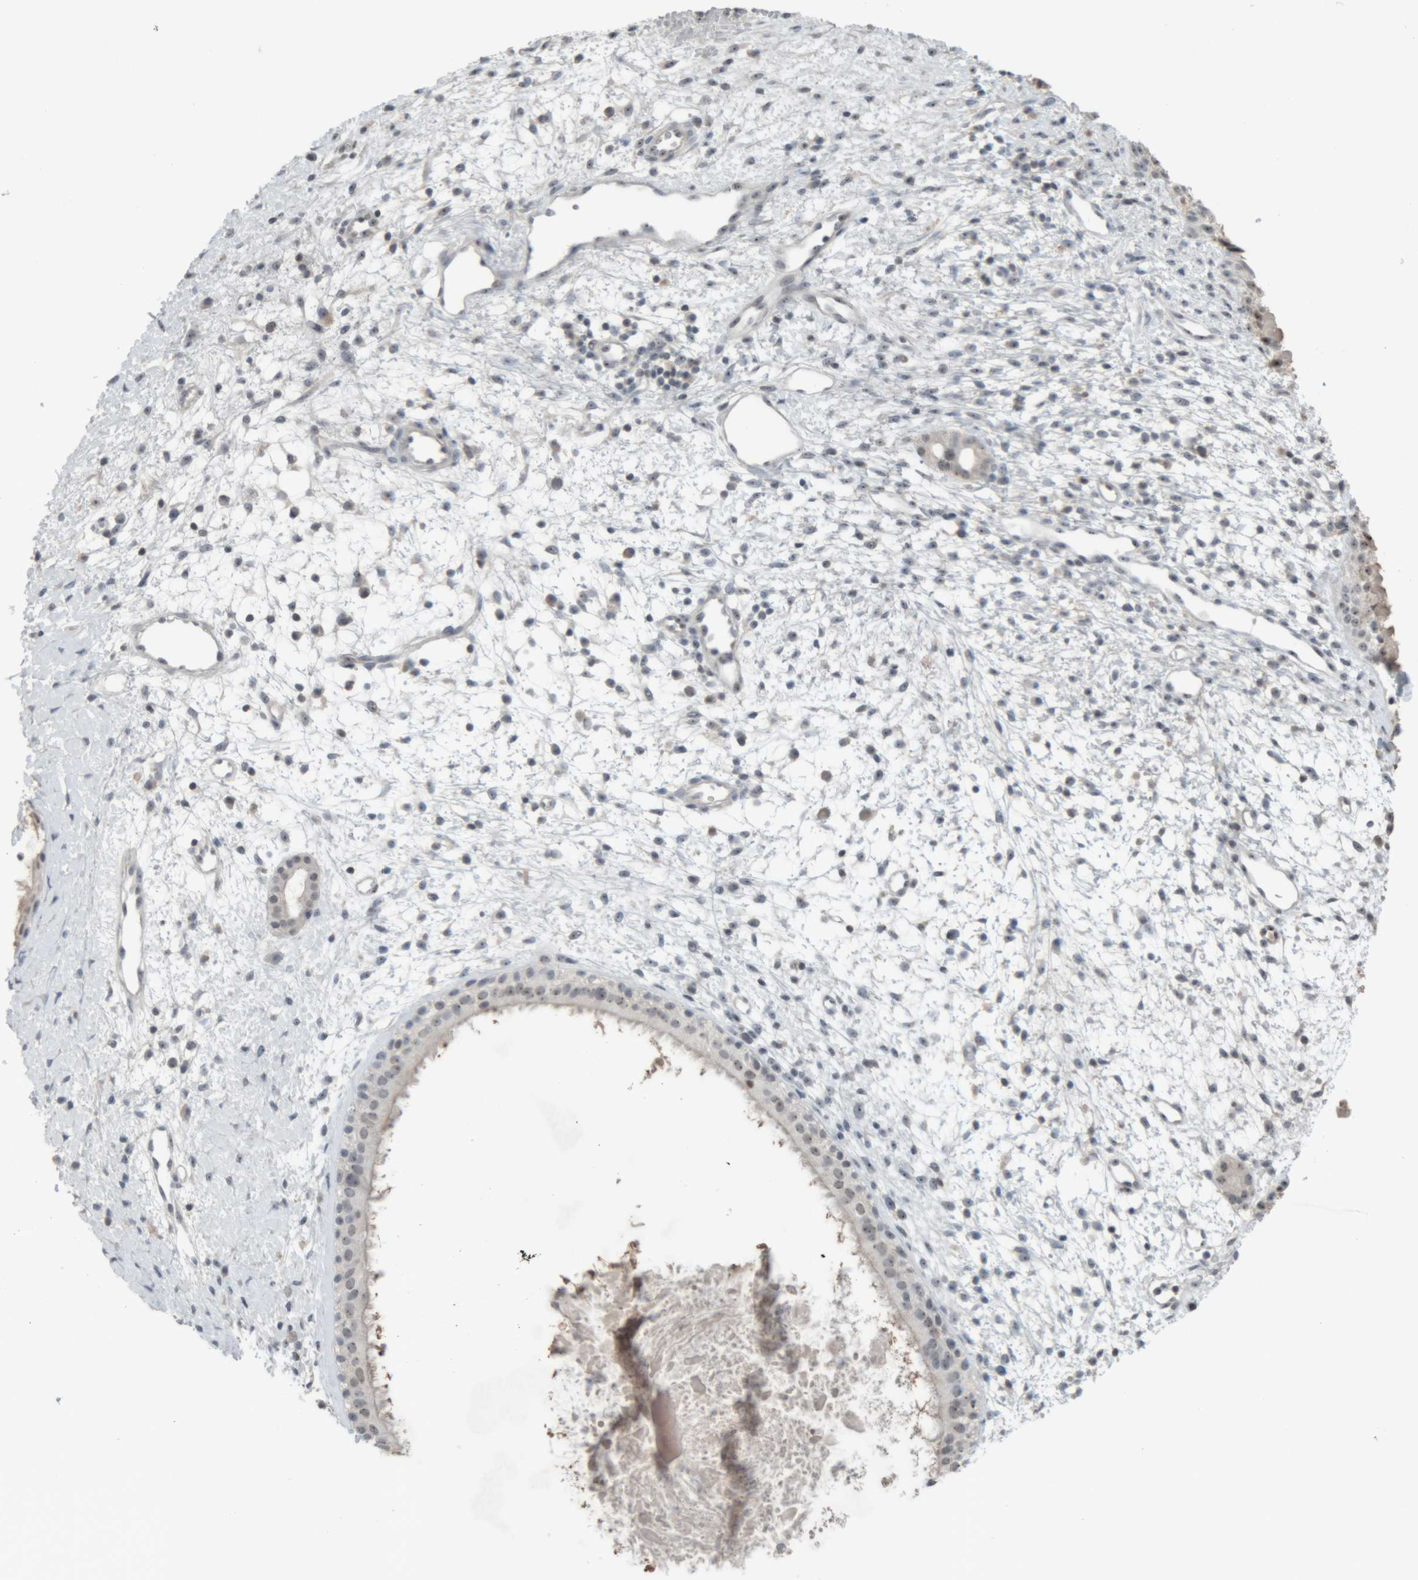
{"staining": {"intensity": "weak", "quantity": "25%-75%", "location": "nuclear"}, "tissue": "nasopharynx", "cell_type": "Respiratory epithelial cells", "image_type": "normal", "snomed": [{"axis": "morphology", "description": "Normal tissue, NOS"}, {"axis": "topography", "description": "Nasopharynx"}], "caption": "Human nasopharynx stained with a brown dye demonstrates weak nuclear positive positivity in about 25%-75% of respiratory epithelial cells.", "gene": "RPF1", "patient": {"sex": "male", "age": 22}}